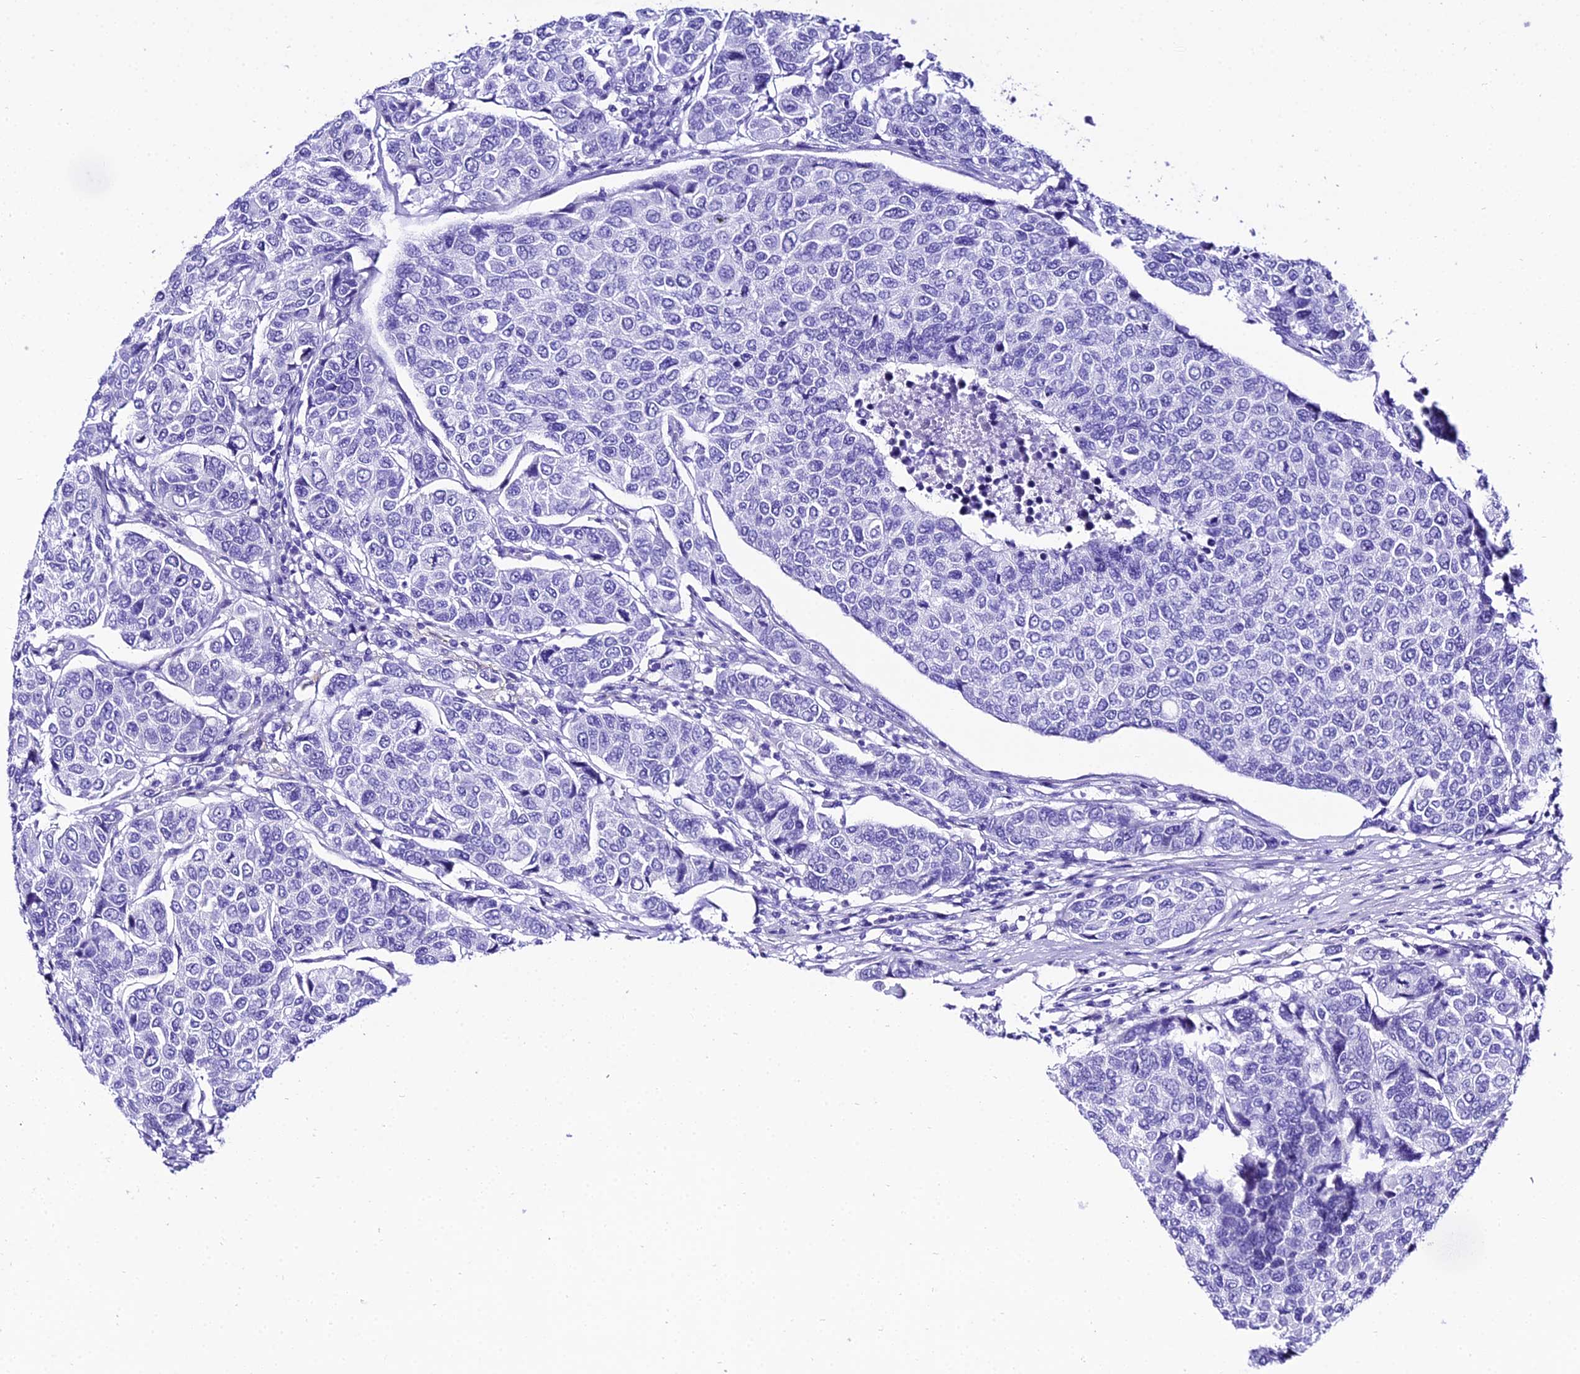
{"staining": {"intensity": "negative", "quantity": "none", "location": "none"}, "tissue": "breast cancer", "cell_type": "Tumor cells", "image_type": "cancer", "snomed": [{"axis": "morphology", "description": "Duct carcinoma"}, {"axis": "topography", "description": "Breast"}], "caption": "Tumor cells show no significant protein staining in breast cancer.", "gene": "TRMT44", "patient": {"sex": "female", "age": 55}}